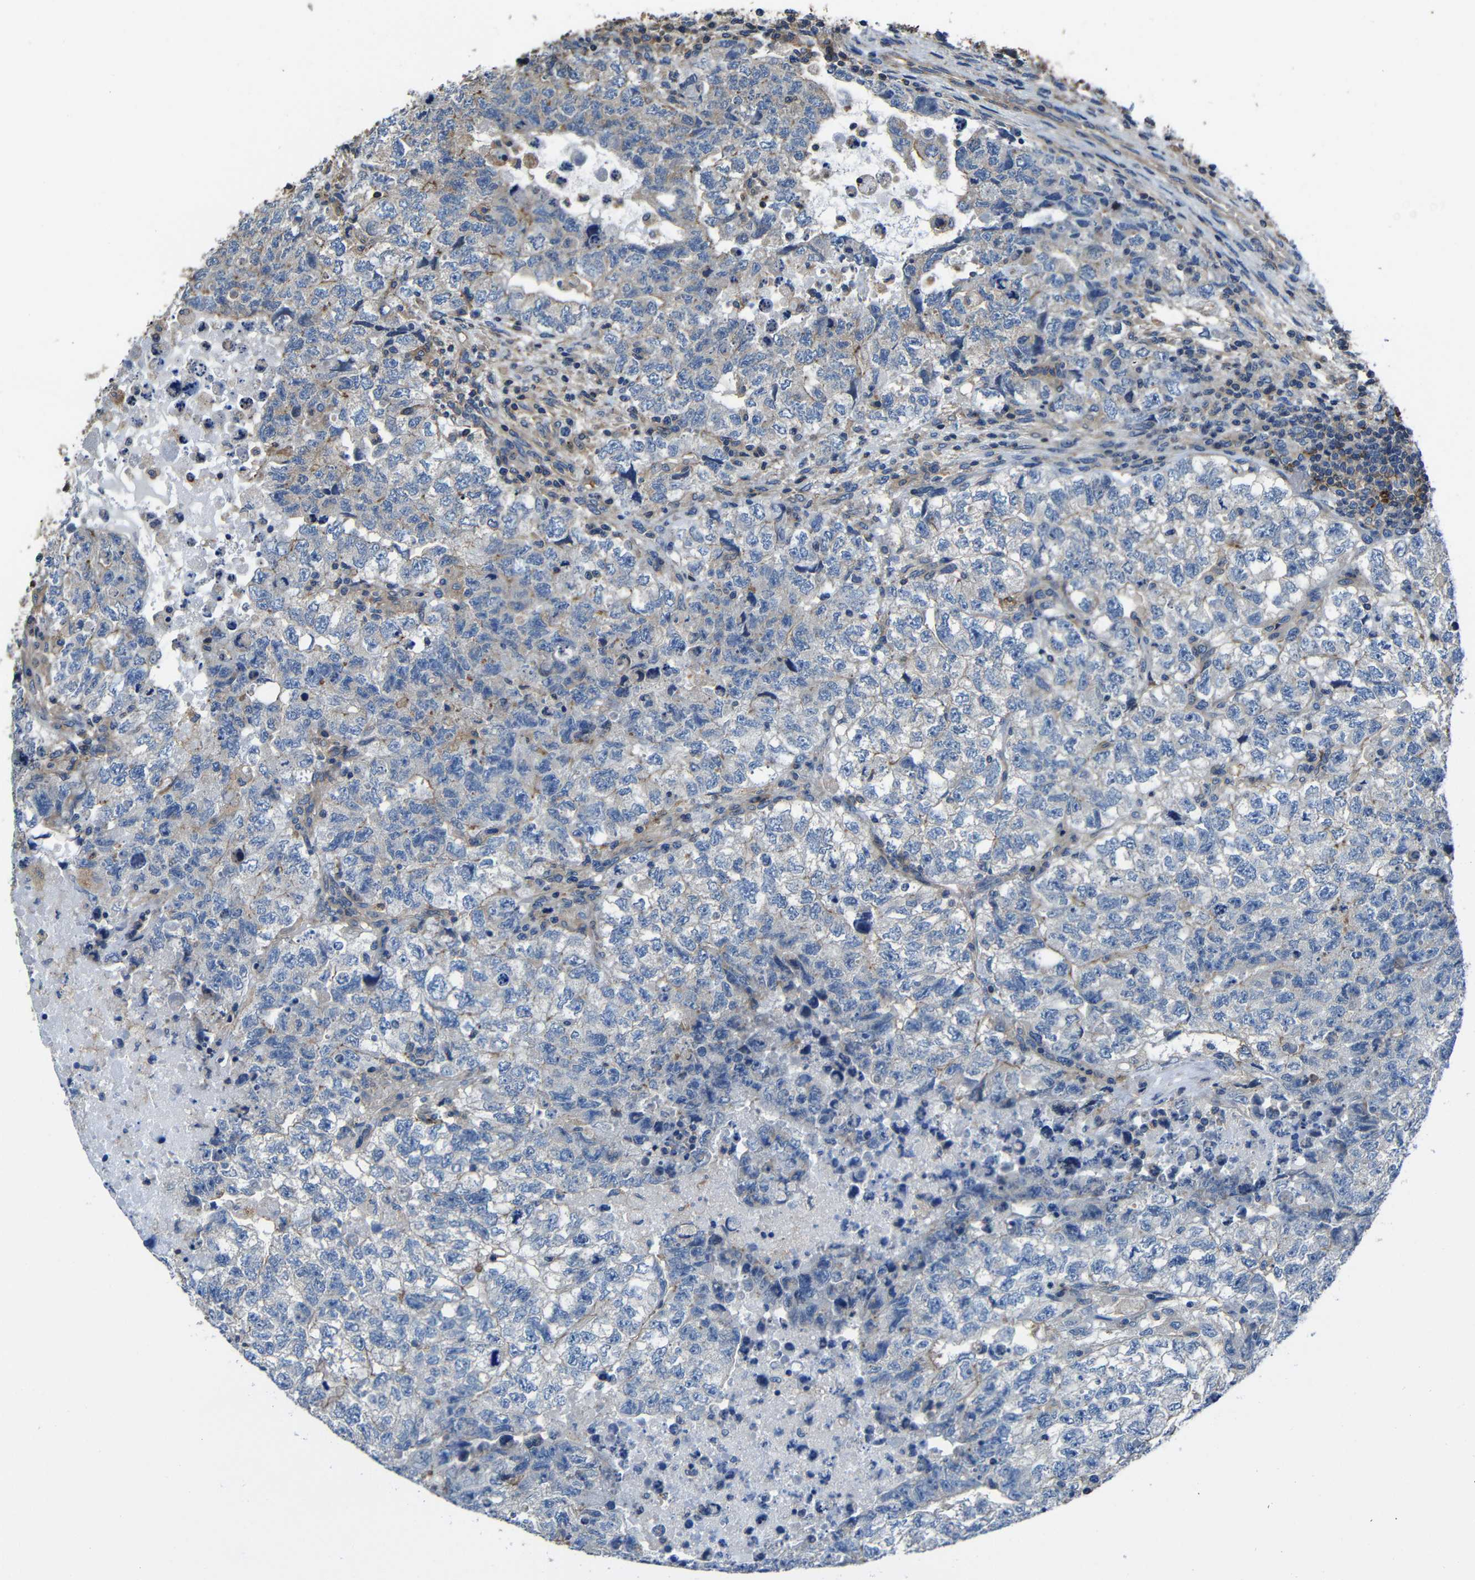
{"staining": {"intensity": "weak", "quantity": "<25%", "location": "cytoplasmic/membranous"}, "tissue": "testis cancer", "cell_type": "Tumor cells", "image_type": "cancer", "snomed": [{"axis": "morphology", "description": "Carcinoma, Embryonal, NOS"}, {"axis": "topography", "description": "Testis"}], "caption": "There is no significant staining in tumor cells of testis cancer (embryonal carcinoma).", "gene": "GDI1", "patient": {"sex": "male", "age": 36}}